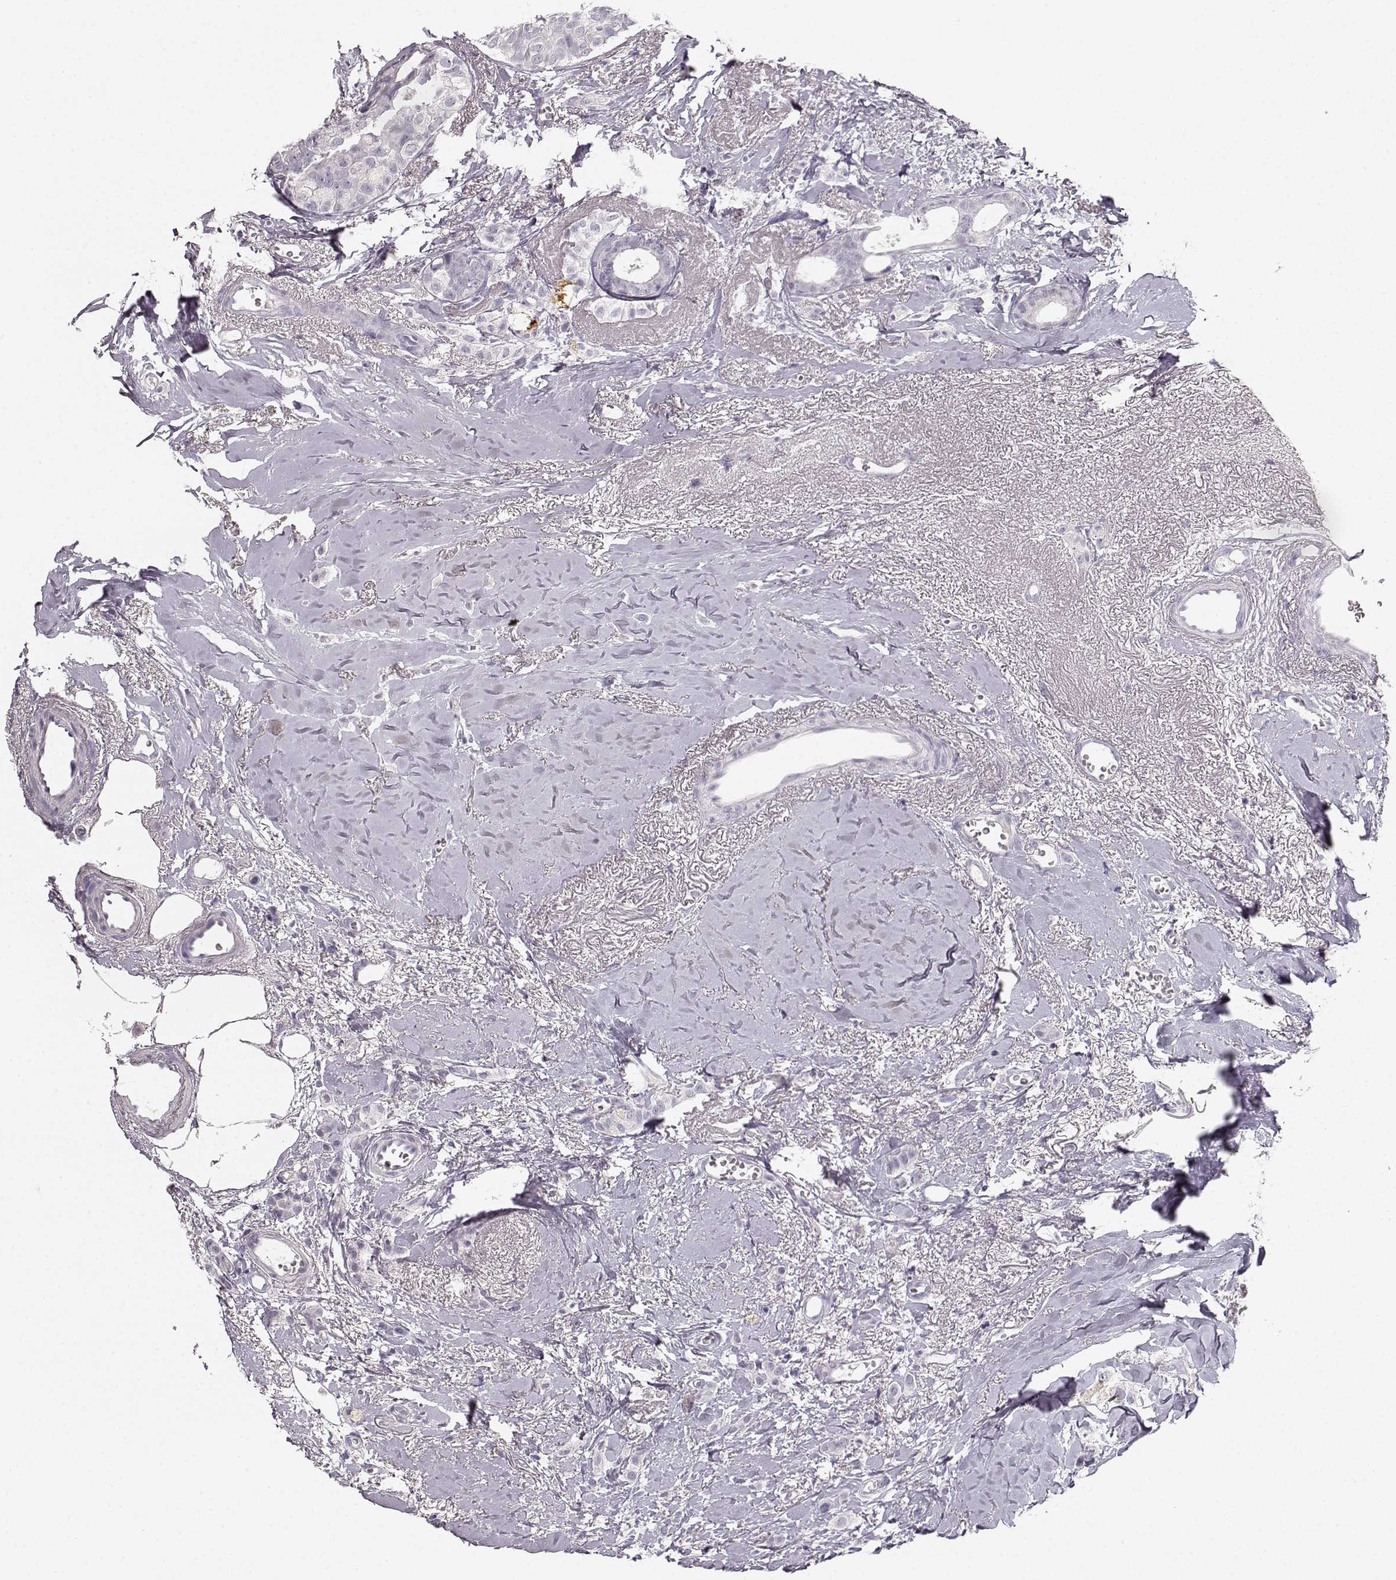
{"staining": {"intensity": "negative", "quantity": "none", "location": "none"}, "tissue": "breast cancer", "cell_type": "Tumor cells", "image_type": "cancer", "snomed": [{"axis": "morphology", "description": "Duct carcinoma"}, {"axis": "topography", "description": "Breast"}], "caption": "DAB immunohistochemical staining of human breast cancer demonstrates no significant expression in tumor cells.", "gene": "KIAA0319", "patient": {"sex": "female", "age": 85}}